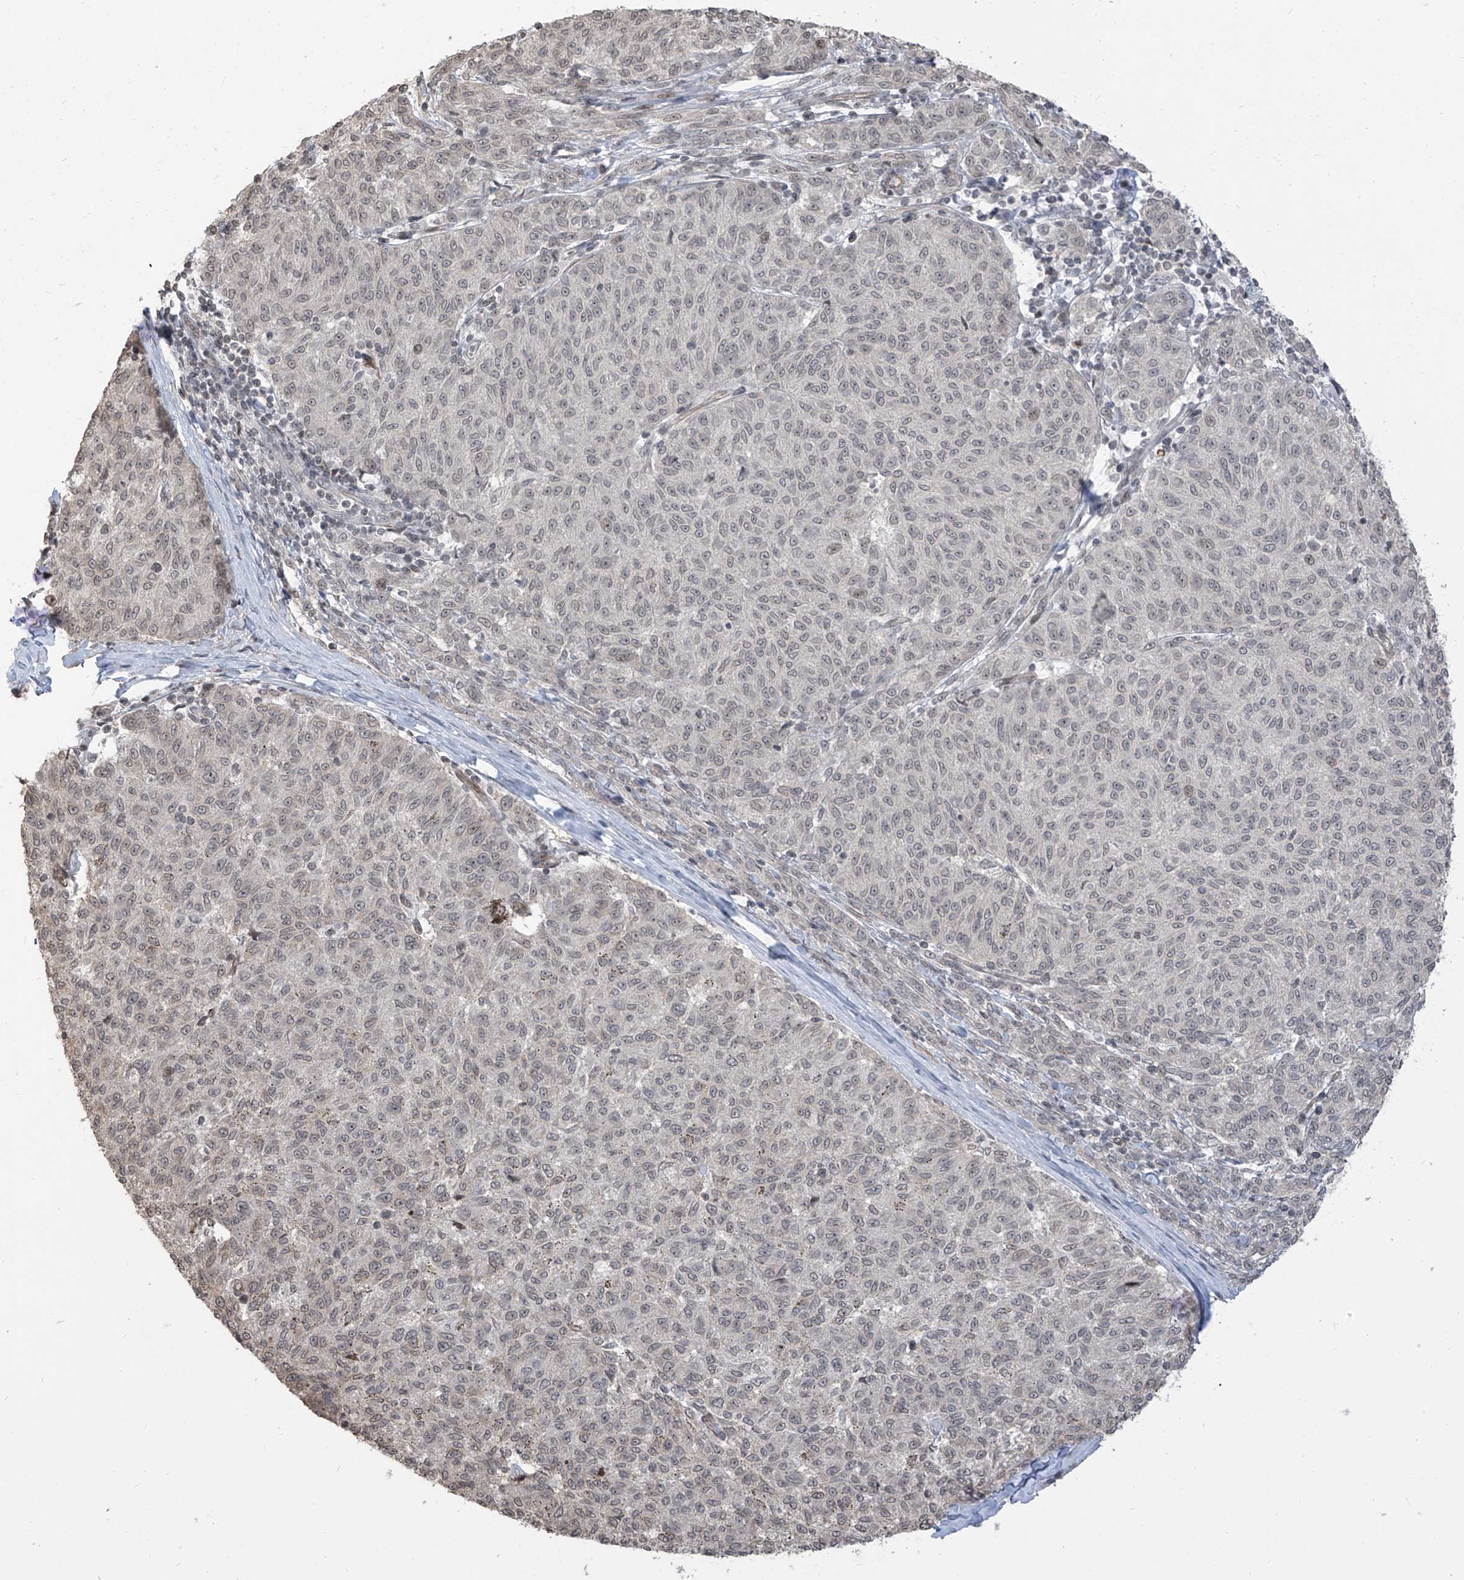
{"staining": {"intensity": "weak", "quantity": "<25%", "location": "nuclear"}, "tissue": "melanoma", "cell_type": "Tumor cells", "image_type": "cancer", "snomed": [{"axis": "morphology", "description": "Malignant melanoma, NOS"}, {"axis": "topography", "description": "Skin"}], "caption": "The micrograph reveals no significant expression in tumor cells of melanoma.", "gene": "METAP1D", "patient": {"sex": "female", "age": 72}}